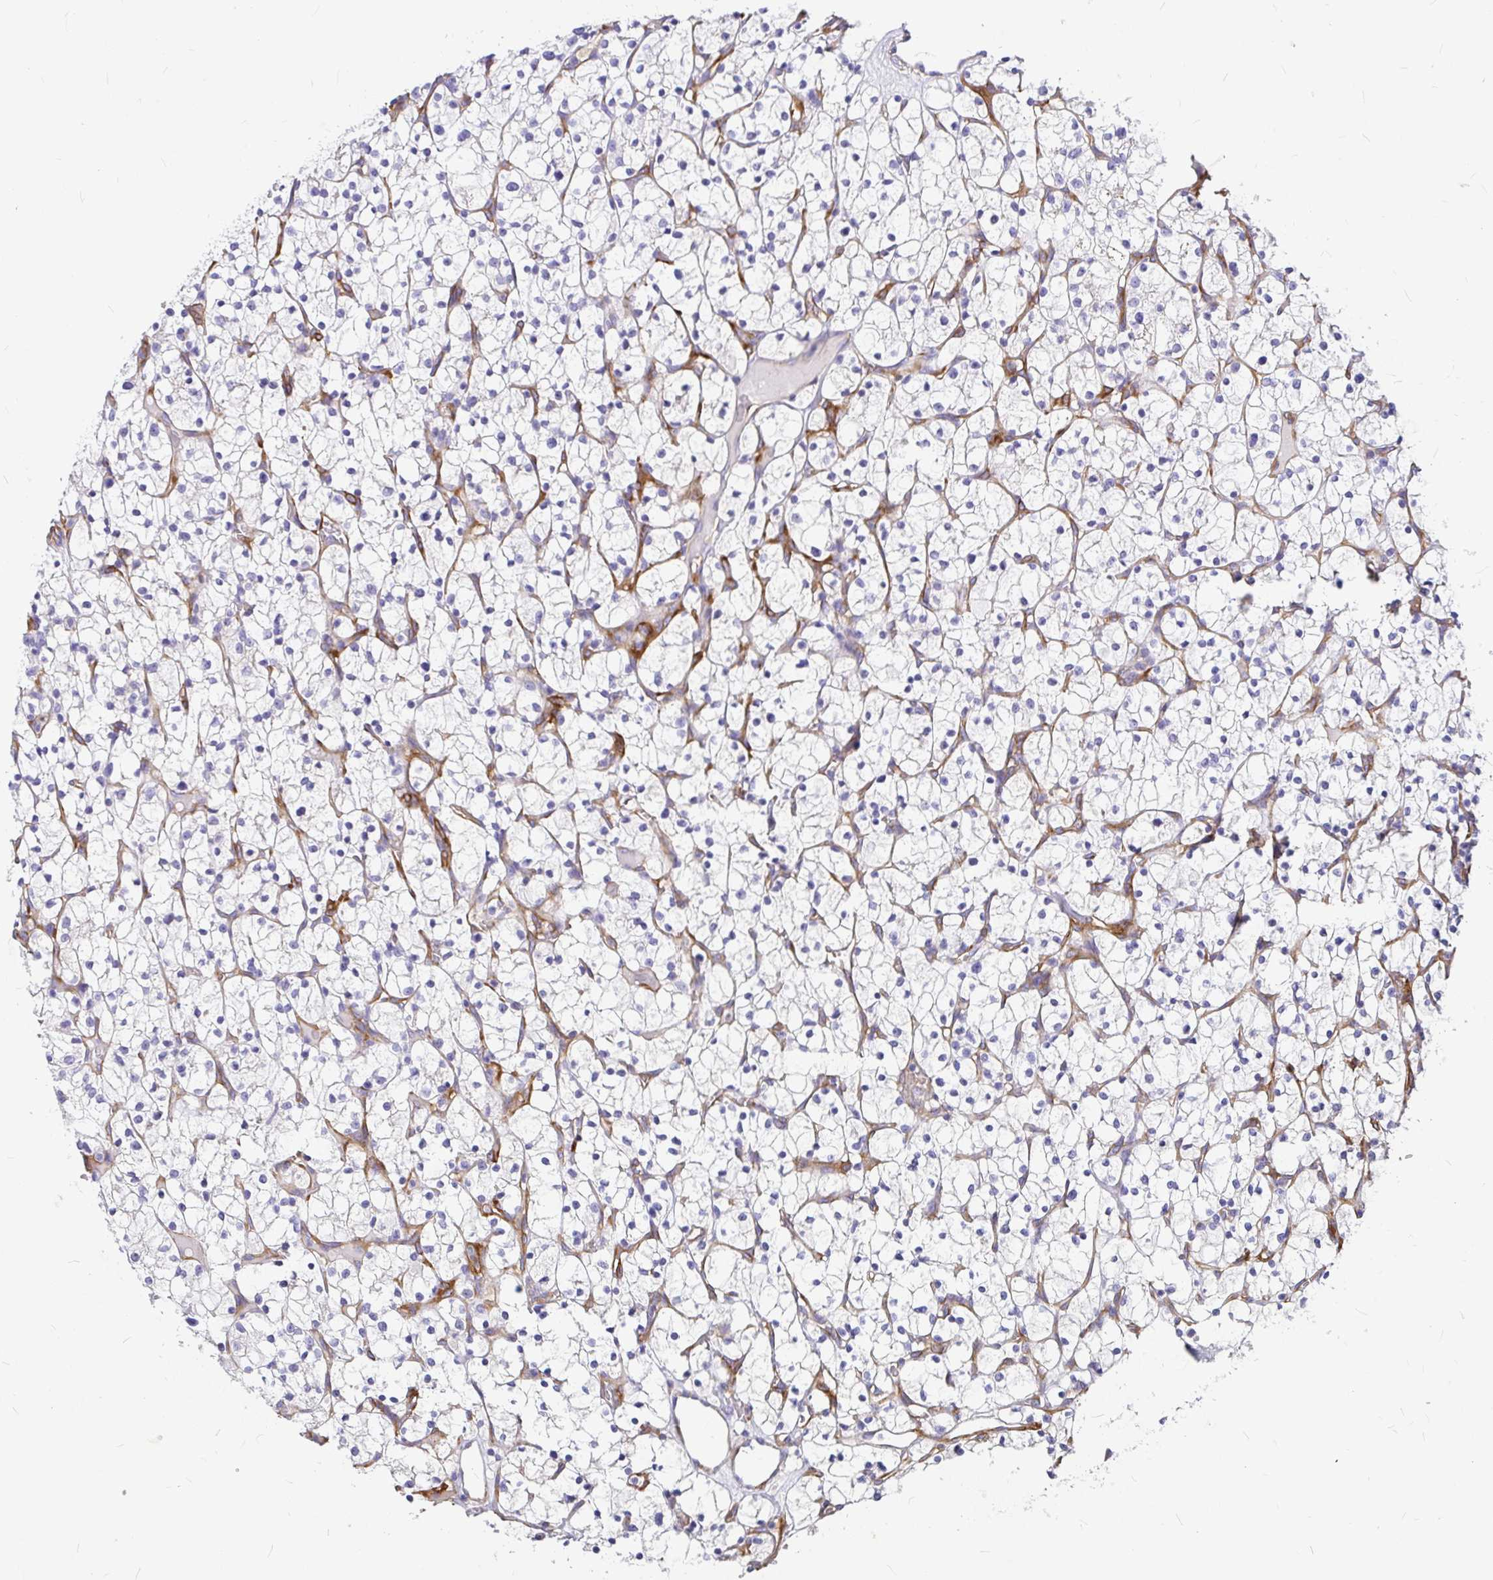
{"staining": {"intensity": "negative", "quantity": "none", "location": "none"}, "tissue": "renal cancer", "cell_type": "Tumor cells", "image_type": "cancer", "snomed": [{"axis": "morphology", "description": "Adenocarcinoma, NOS"}, {"axis": "topography", "description": "Kidney"}], "caption": "This is an immunohistochemistry image of renal cancer. There is no expression in tumor cells.", "gene": "MYO1B", "patient": {"sex": "female", "age": 64}}